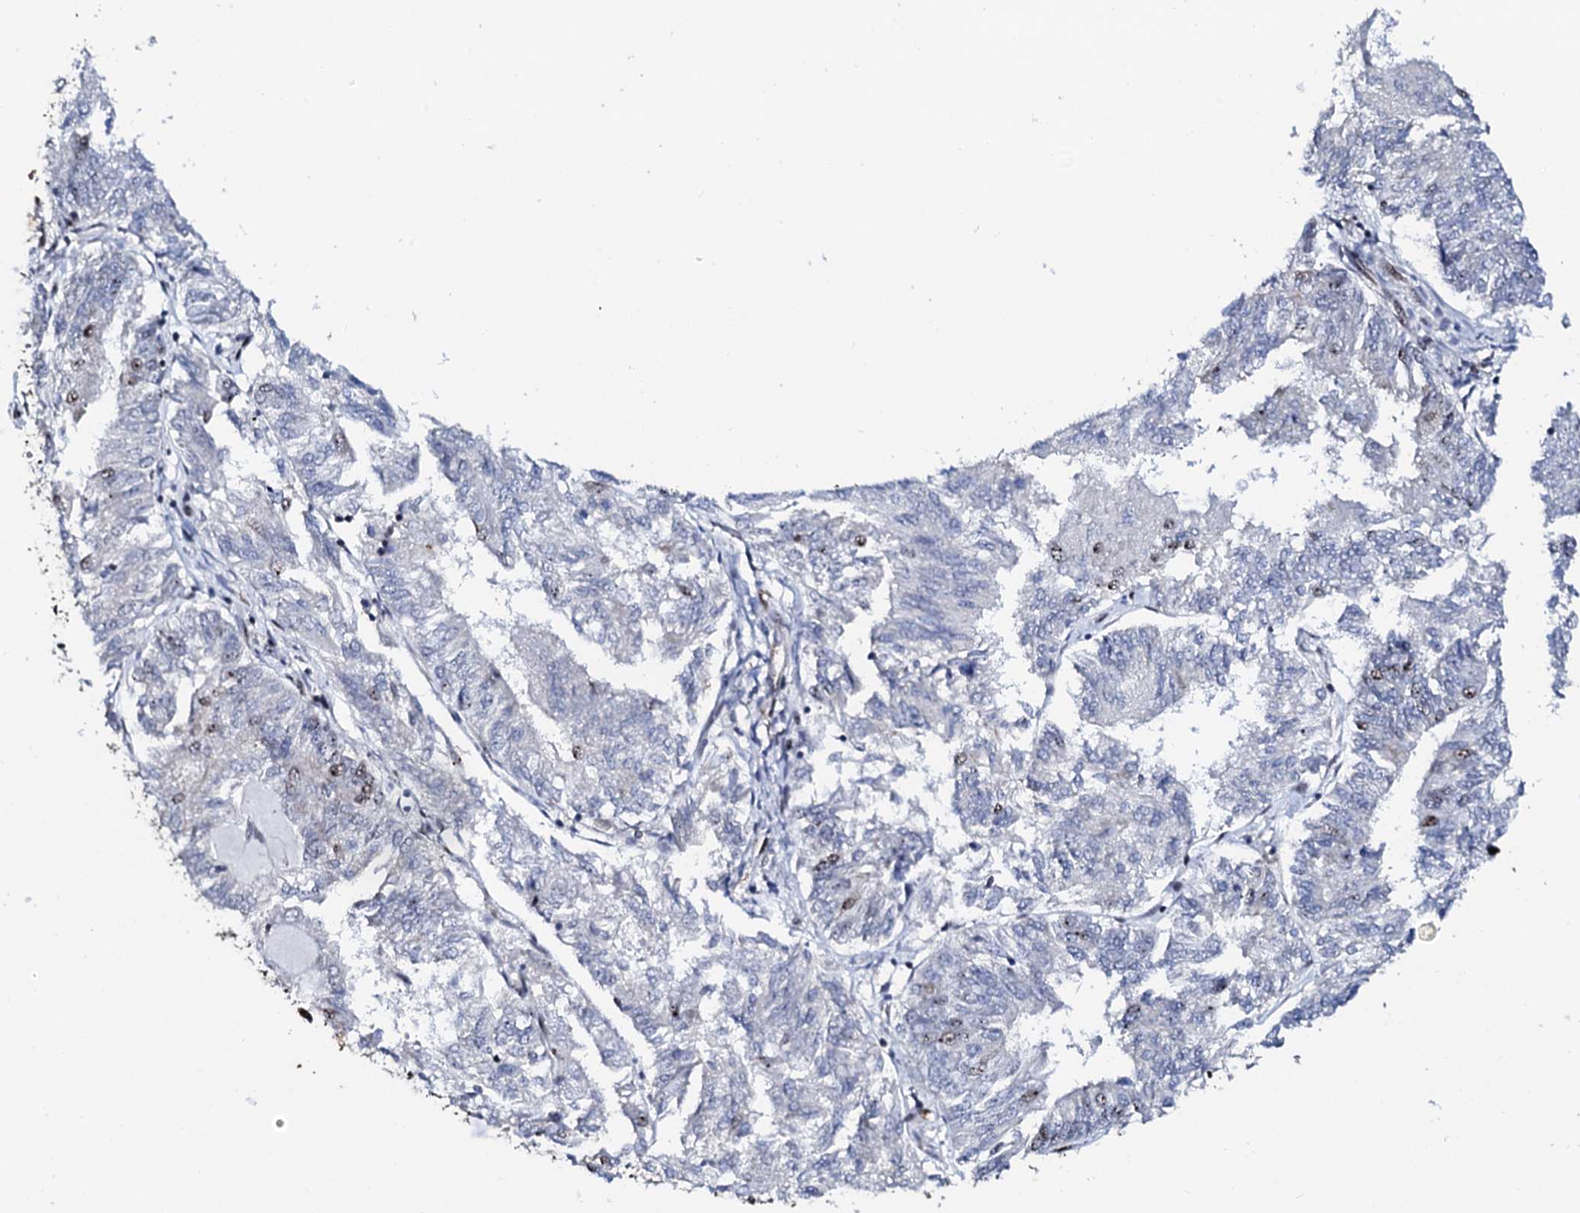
{"staining": {"intensity": "negative", "quantity": "none", "location": "none"}, "tissue": "endometrial cancer", "cell_type": "Tumor cells", "image_type": "cancer", "snomed": [{"axis": "morphology", "description": "Adenocarcinoma, NOS"}, {"axis": "topography", "description": "Endometrium"}], "caption": "Endometrial cancer stained for a protein using immunohistochemistry (IHC) displays no positivity tumor cells.", "gene": "NEUROG3", "patient": {"sex": "female", "age": 58}}